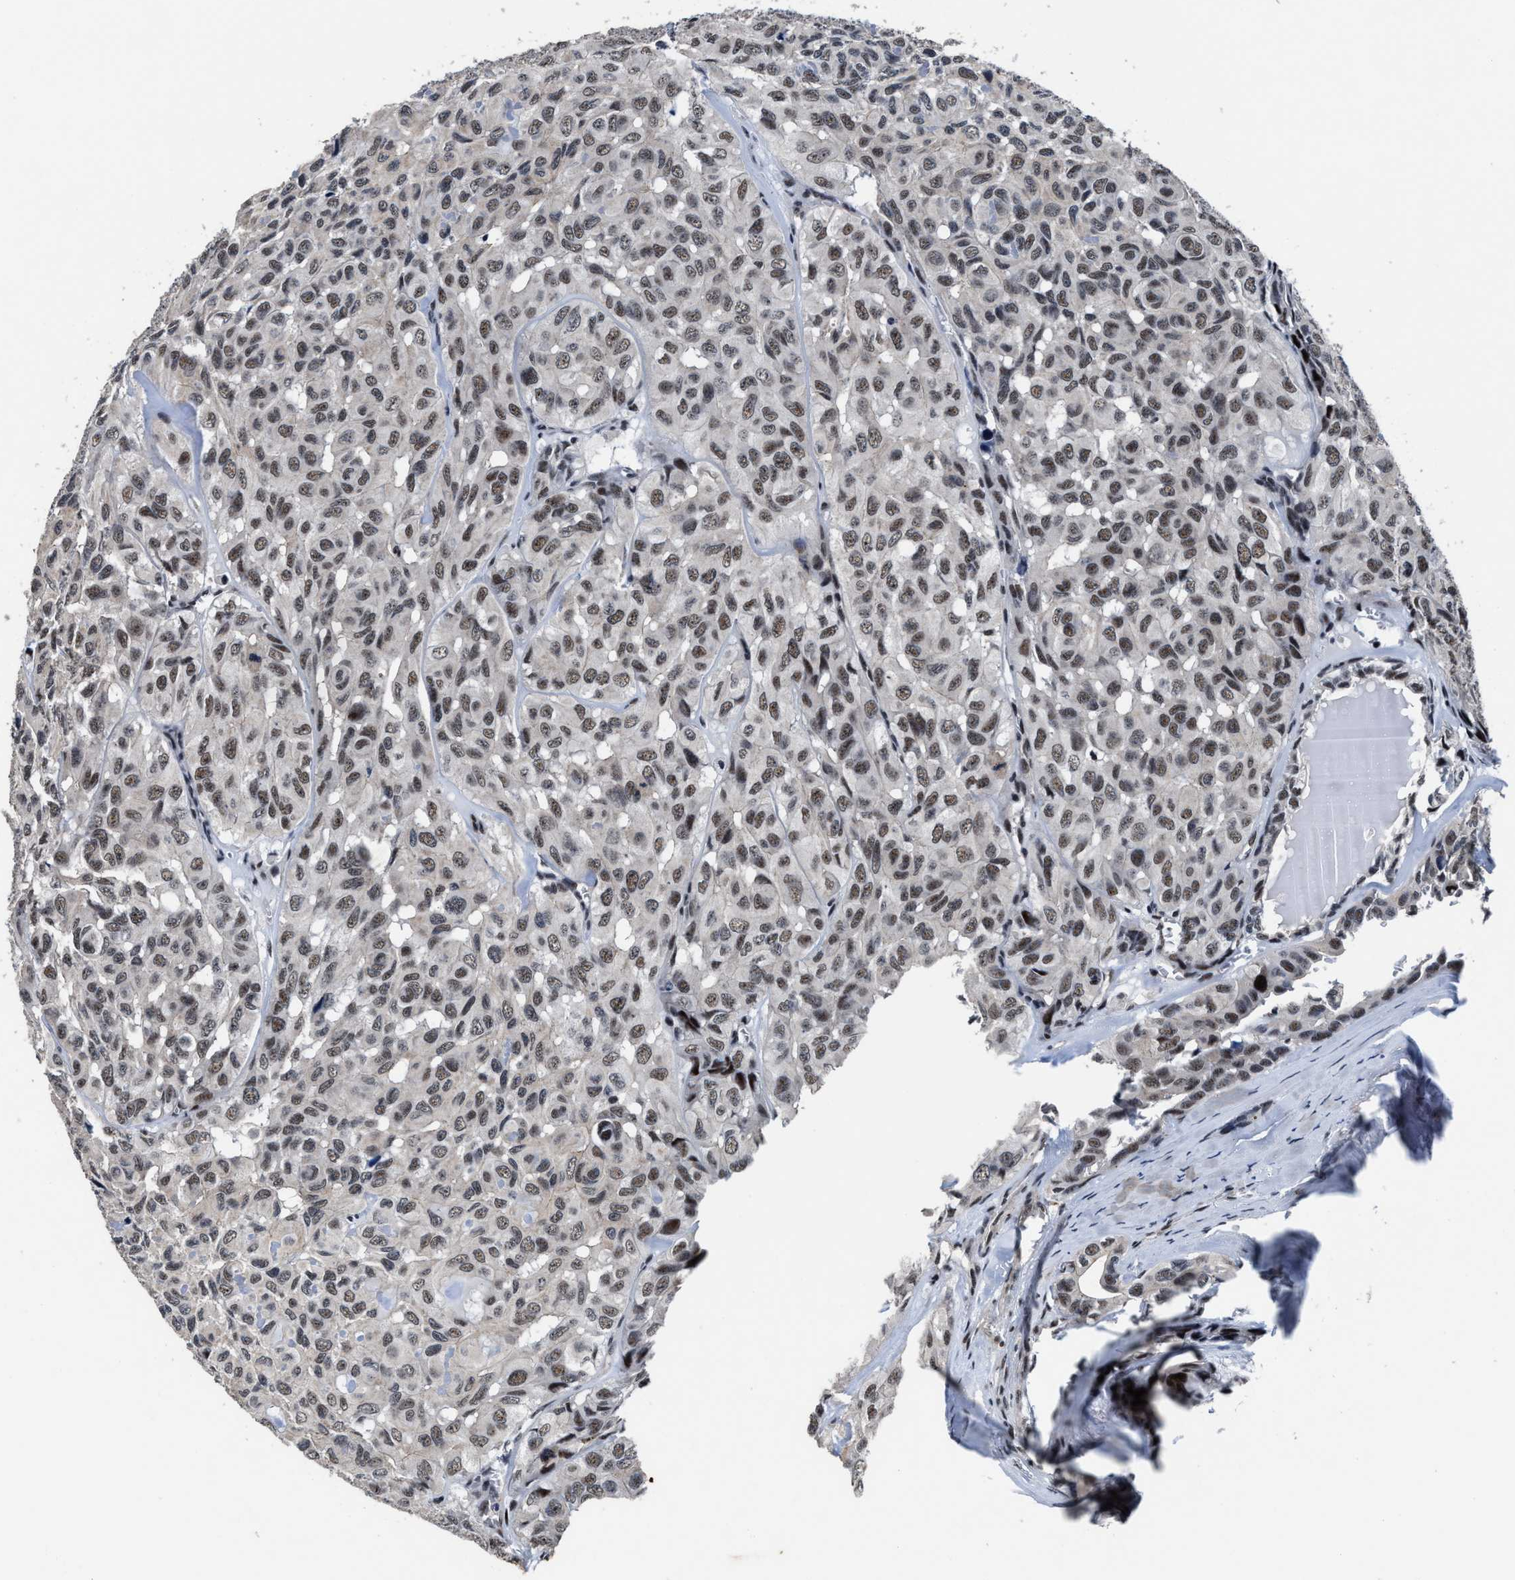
{"staining": {"intensity": "weak", "quantity": ">75%", "location": "nuclear"}, "tissue": "head and neck cancer", "cell_type": "Tumor cells", "image_type": "cancer", "snomed": [{"axis": "morphology", "description": "Adenocarcinoma, NOS"}, {"axis": "topography", "description": "Salivary gland, NOS"}, {"axis": "topography", "description": "Head-Neck"}], "caption": "Brown immunohistochemical staining in head and neck cancer (adenocarcinoma) demonstrates weak nuclear positivity in approximately >75% of tumor cells.", "gene": "ZNF233", "patient": {"sex": "female", "age": 76}}